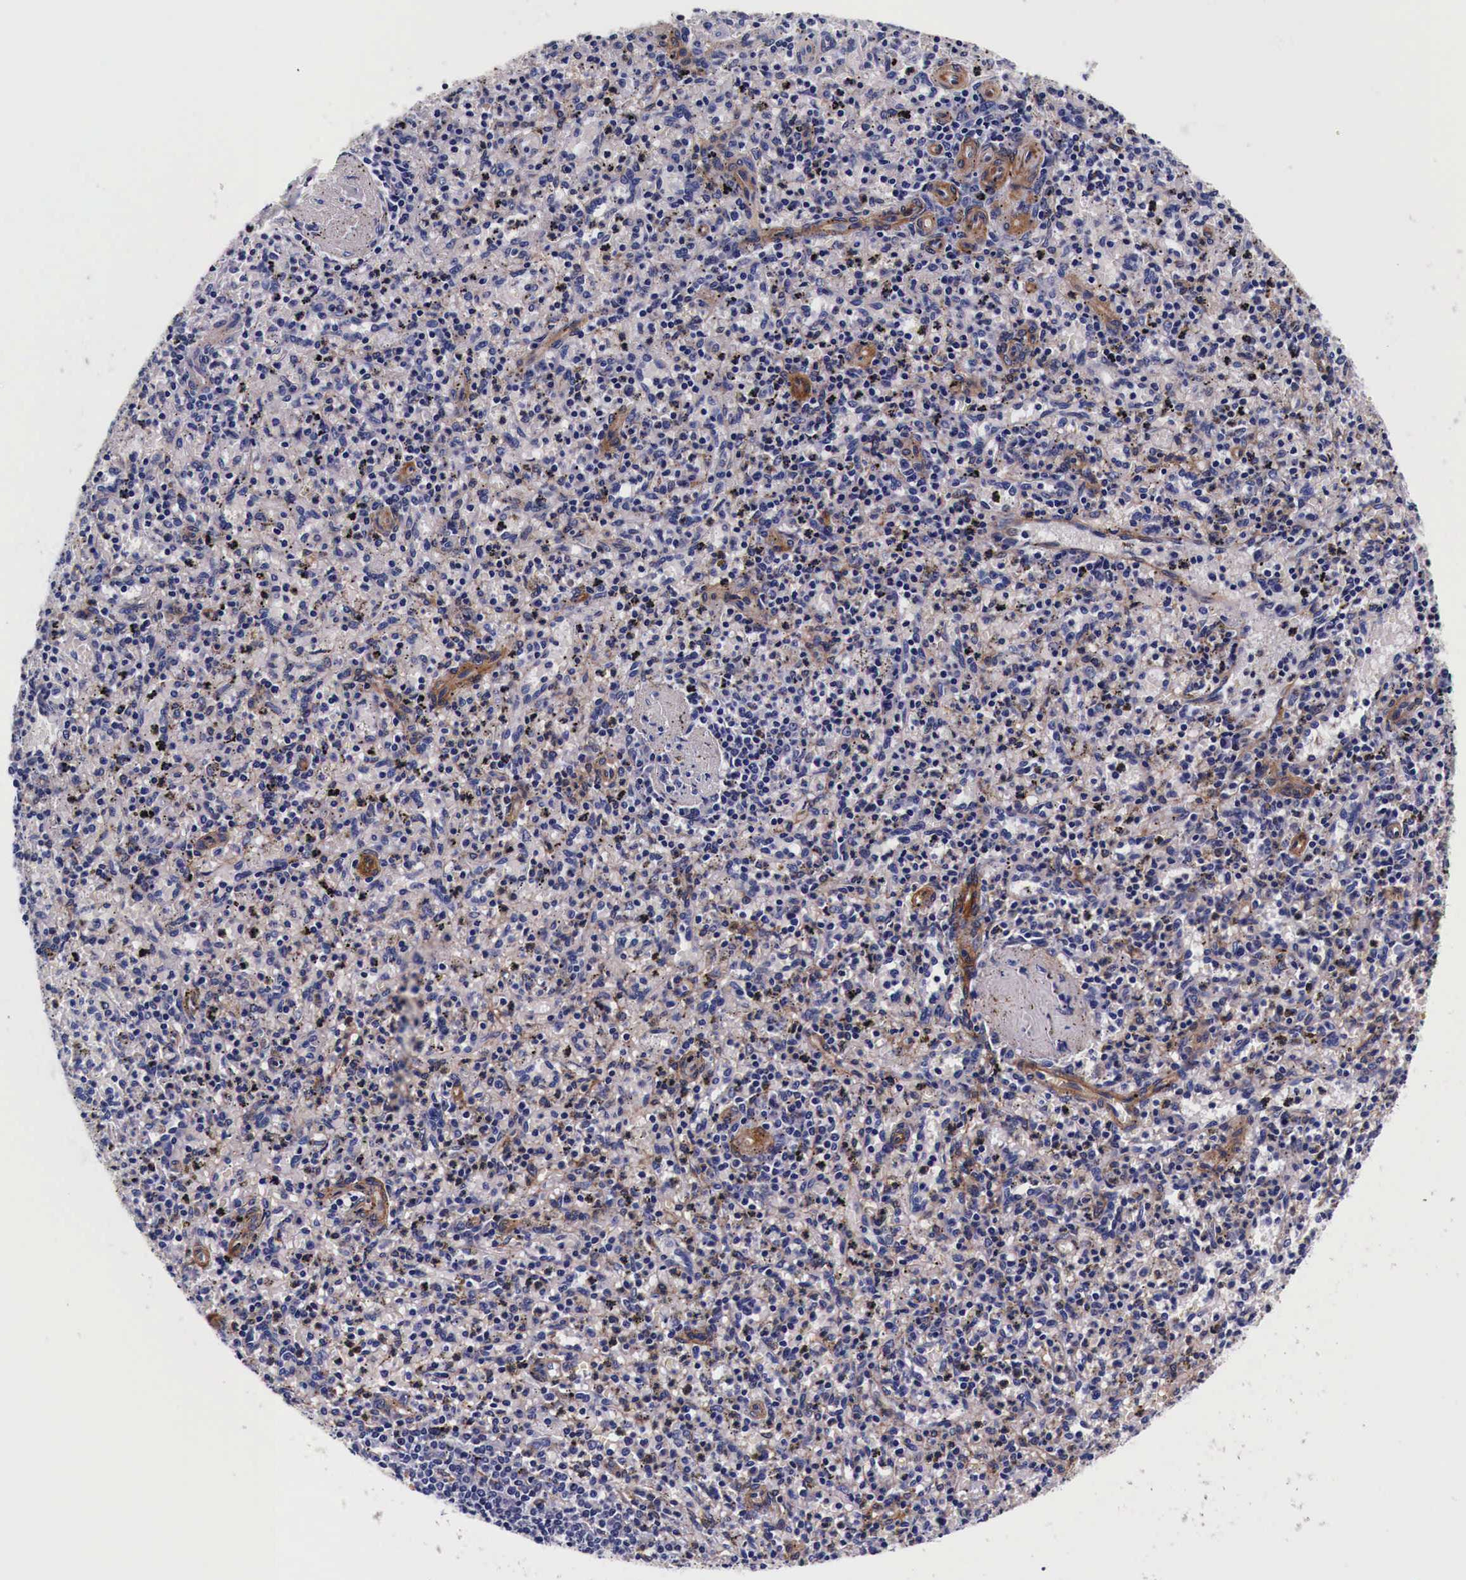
{"staining": {"intensity": "moderate", "quantity": "25%-75%", "location": "cytoplasmic/membranous"}, "tissue": "spleen", "cell_type": "Cells in red pulp", "image_type": "normal", "snomed": [{"axis": "morphology", "description": "Normal tissue, NOS"}, {"axis": "topography", "description": "Spleen"}], "caption": "Protein expression analysis of normal human spleen reveals moderate cytoplasmic/membranous staining in approximately 25%-75% of cells in red pulp.", "gene": "HSPB1", "patient": {"sex": "male", "age": 72}}